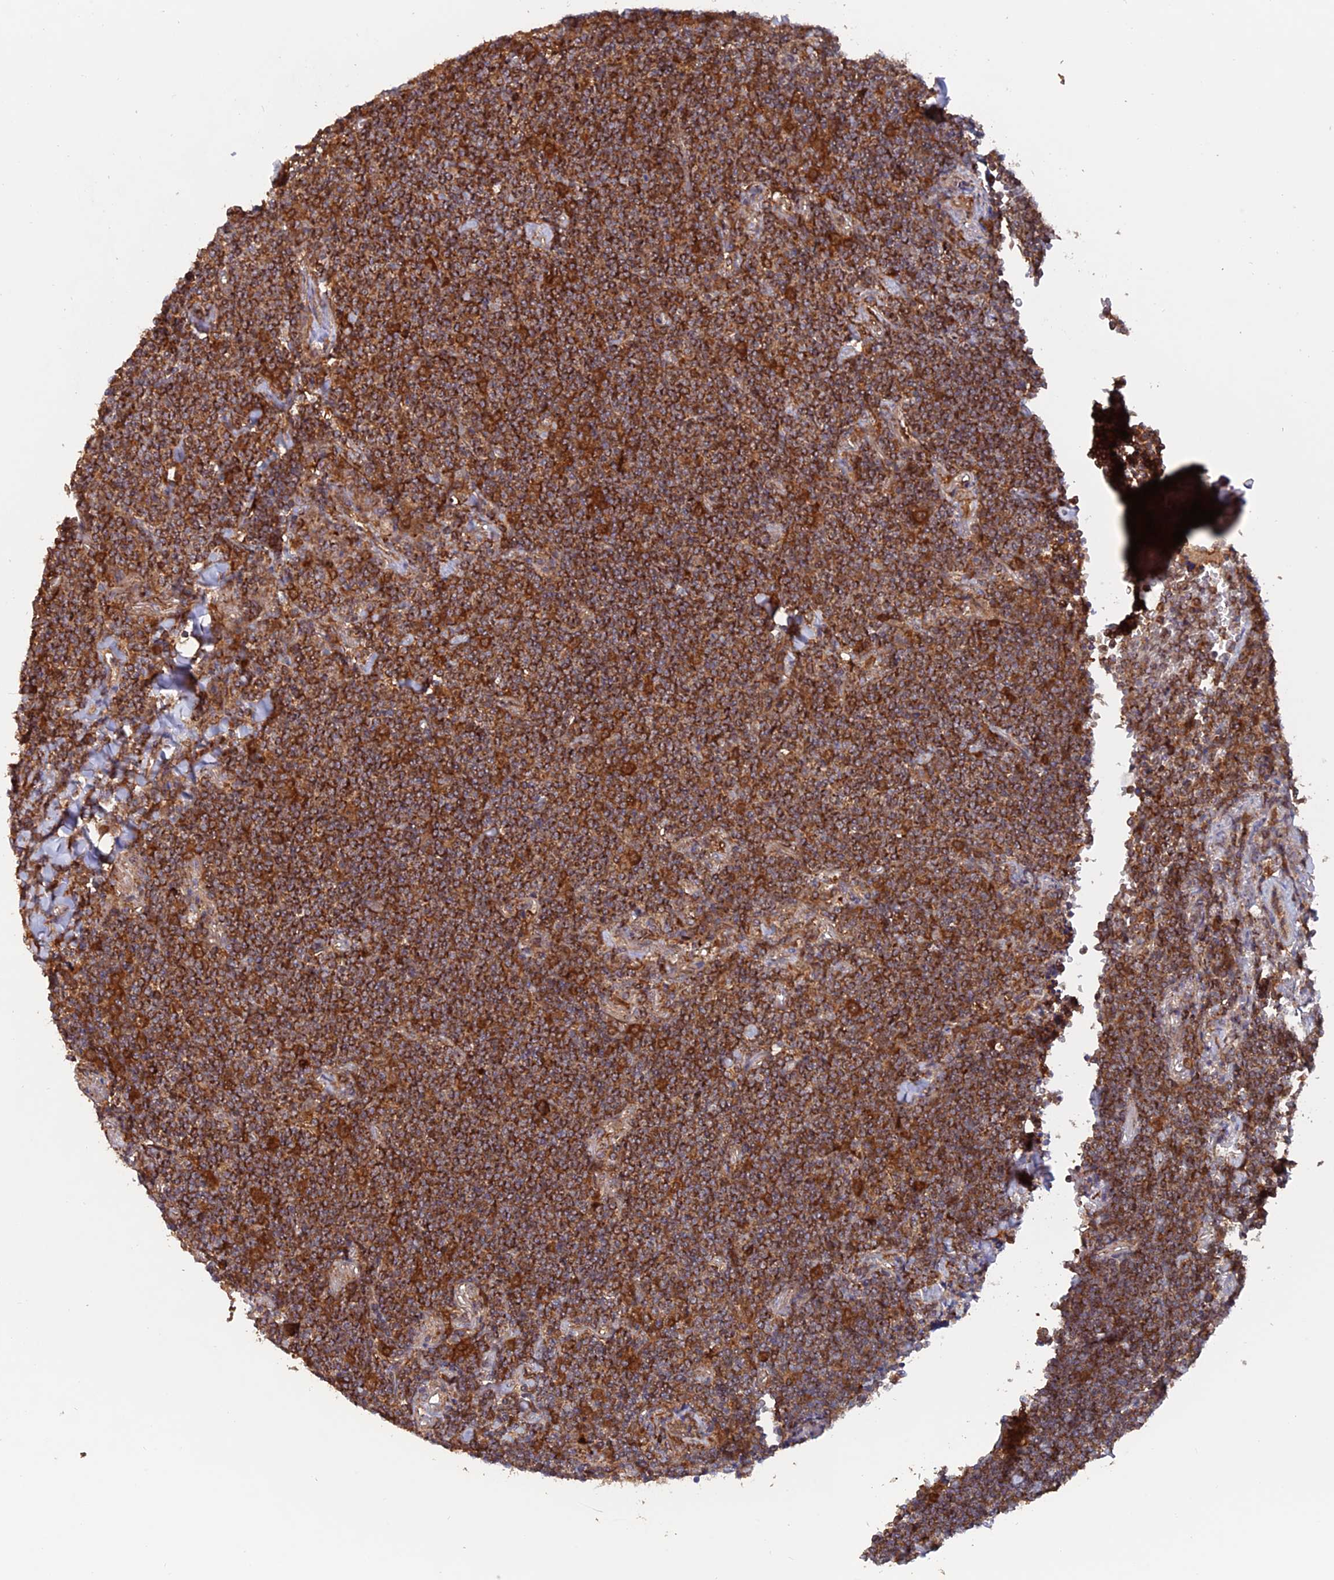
{"staining": {"intensity": "strong", "quantity": ">75%", "location": "cytoplasmic/membranous"}, "tissue": "lymphoma", "cell_type": "Tumor cells", "image_type": "cancer", "snomed": [{"axis": "morphology", "description": "Malignant lymphoma, non-Hodgkin's type, Low grade"}, {"axis": "topography", "description": "Lung"}], "caption": "Protein staining exhibits strong cytoplasmic/membranous staining in approximately >75% of tumor cells in malignant lymphoma, non-Hodgkin's type (low-grade).", "gene": "DTYMK", "patient": {"sex": "female", "age": 71}}